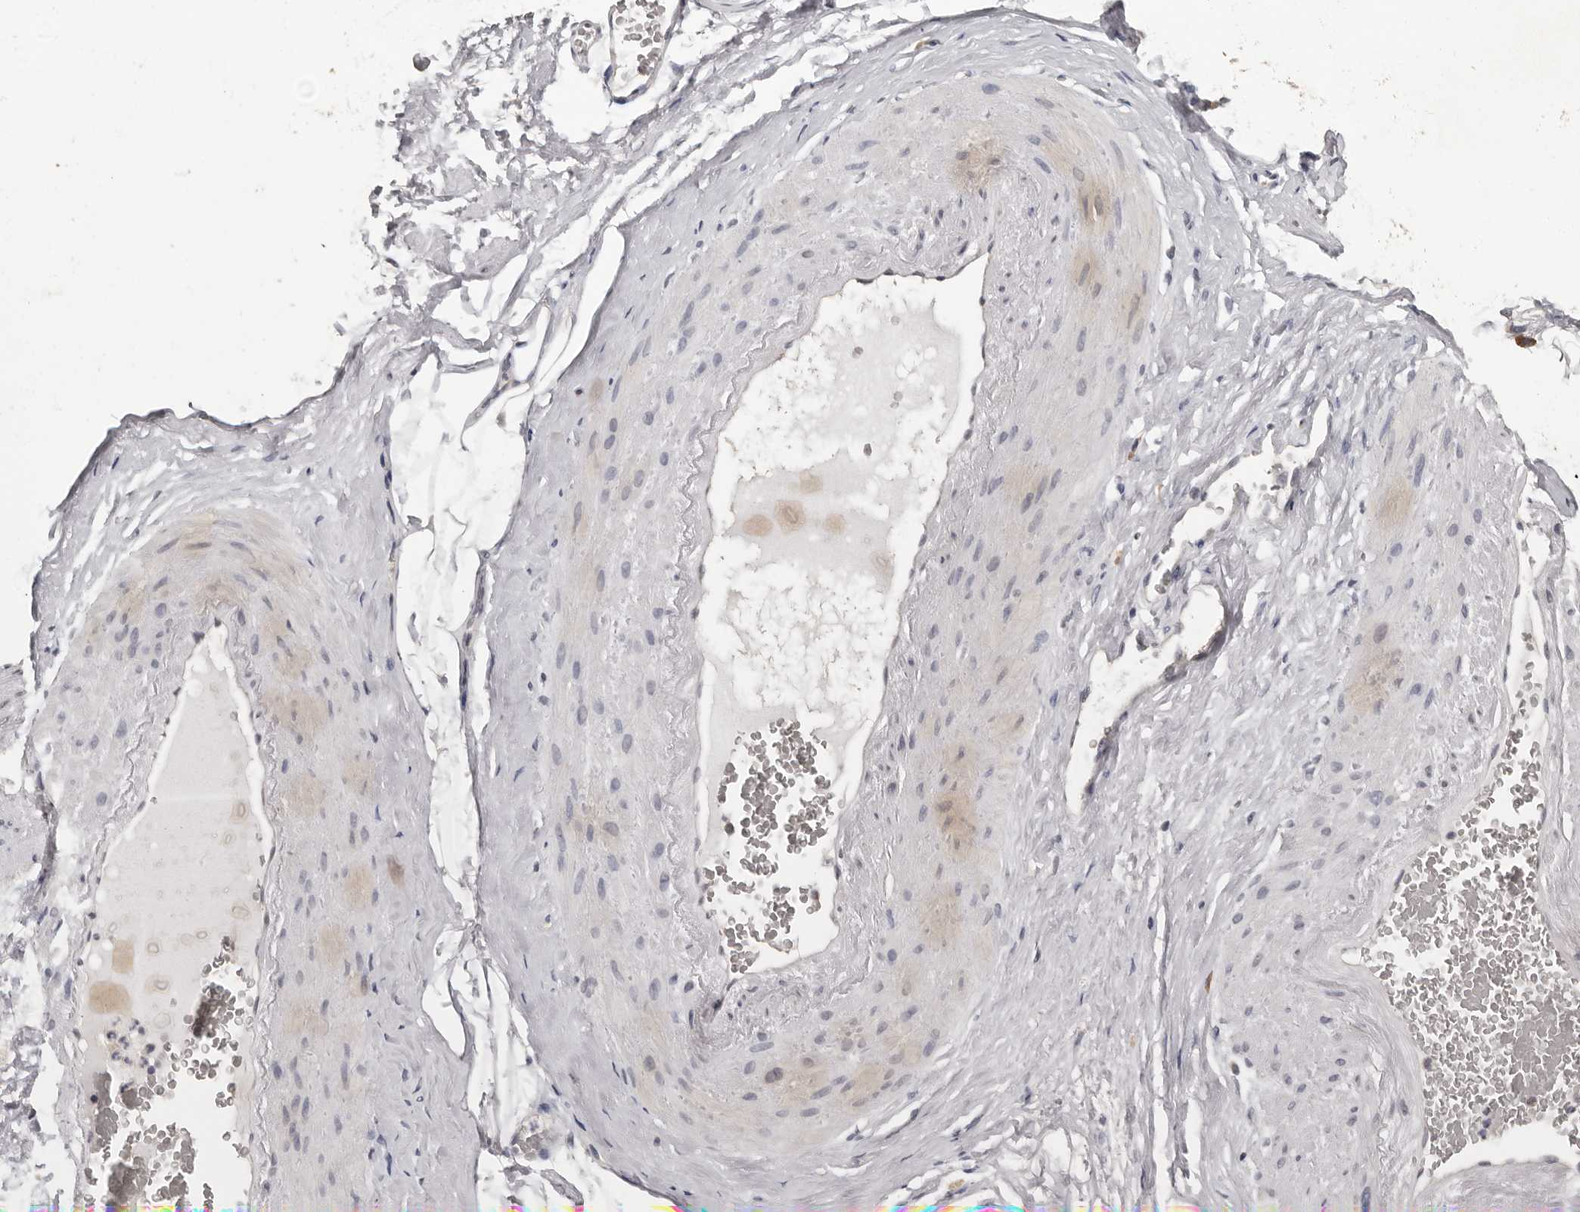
{"staining": {"intensity": "negative", "quantity": "none", "location": "none"}, "tissue": "adipose tissue", "cell_type": "Adipocytes", "image_type": "normal", "snomed": [{"axis": "morphology", "description": "Normal tissue, NOS"}, {"axis": "morphology", "description": "Adenocarcinoma, Low grade"}, {"axis": "topography", "description": "Prostate"}, {"axis": "topography", "description": "Peripheral nerve tissue"}], "caption": "The image exhibits no significant expression in adipocytes of adipose tissue. (DAB (3,3'-diaminobenzidine) IHC, high magnification).", "gene": "MOGAT2", "patient": {"sex": "male", "age": 63}}